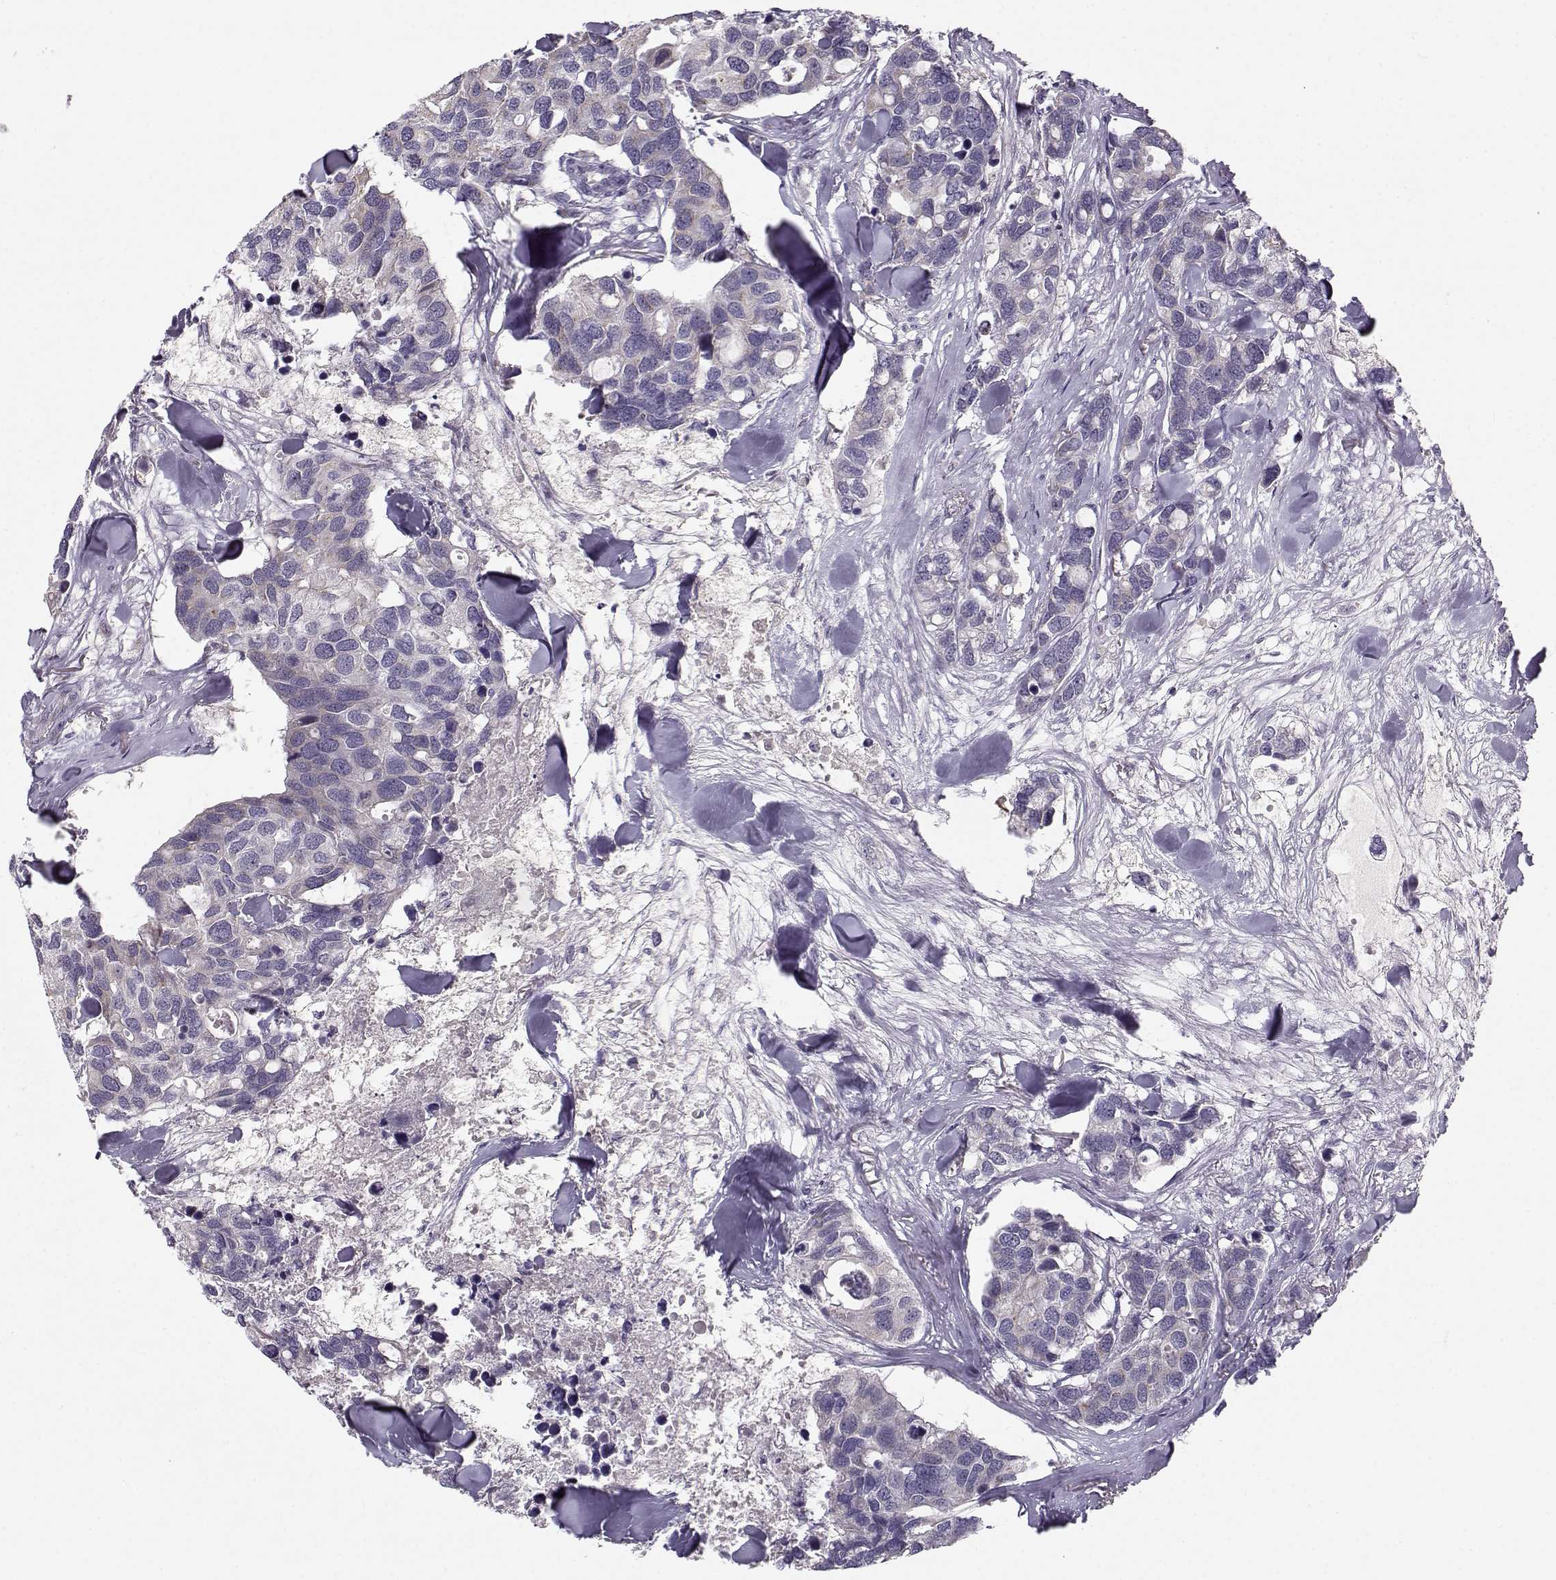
{"staining": {"intensity": "negative", "quantity": "none", "location": "none"}, "tissue": "breast cancer", "cell_type": "Tumor cells", "image_type": "cancer", "snomed": [{"axis": "morphology", "description": "Duct carcinoma"}, {"axis": "topography", "description": "Breast"}], "caption": "Immunohistochemical staining of human breast cancer (infiltrating ductal carcinoma) displays no significant positivity in tumor cells.", "gene": "SLC4A5", "patient": {"sex": "female", "age": 83}}